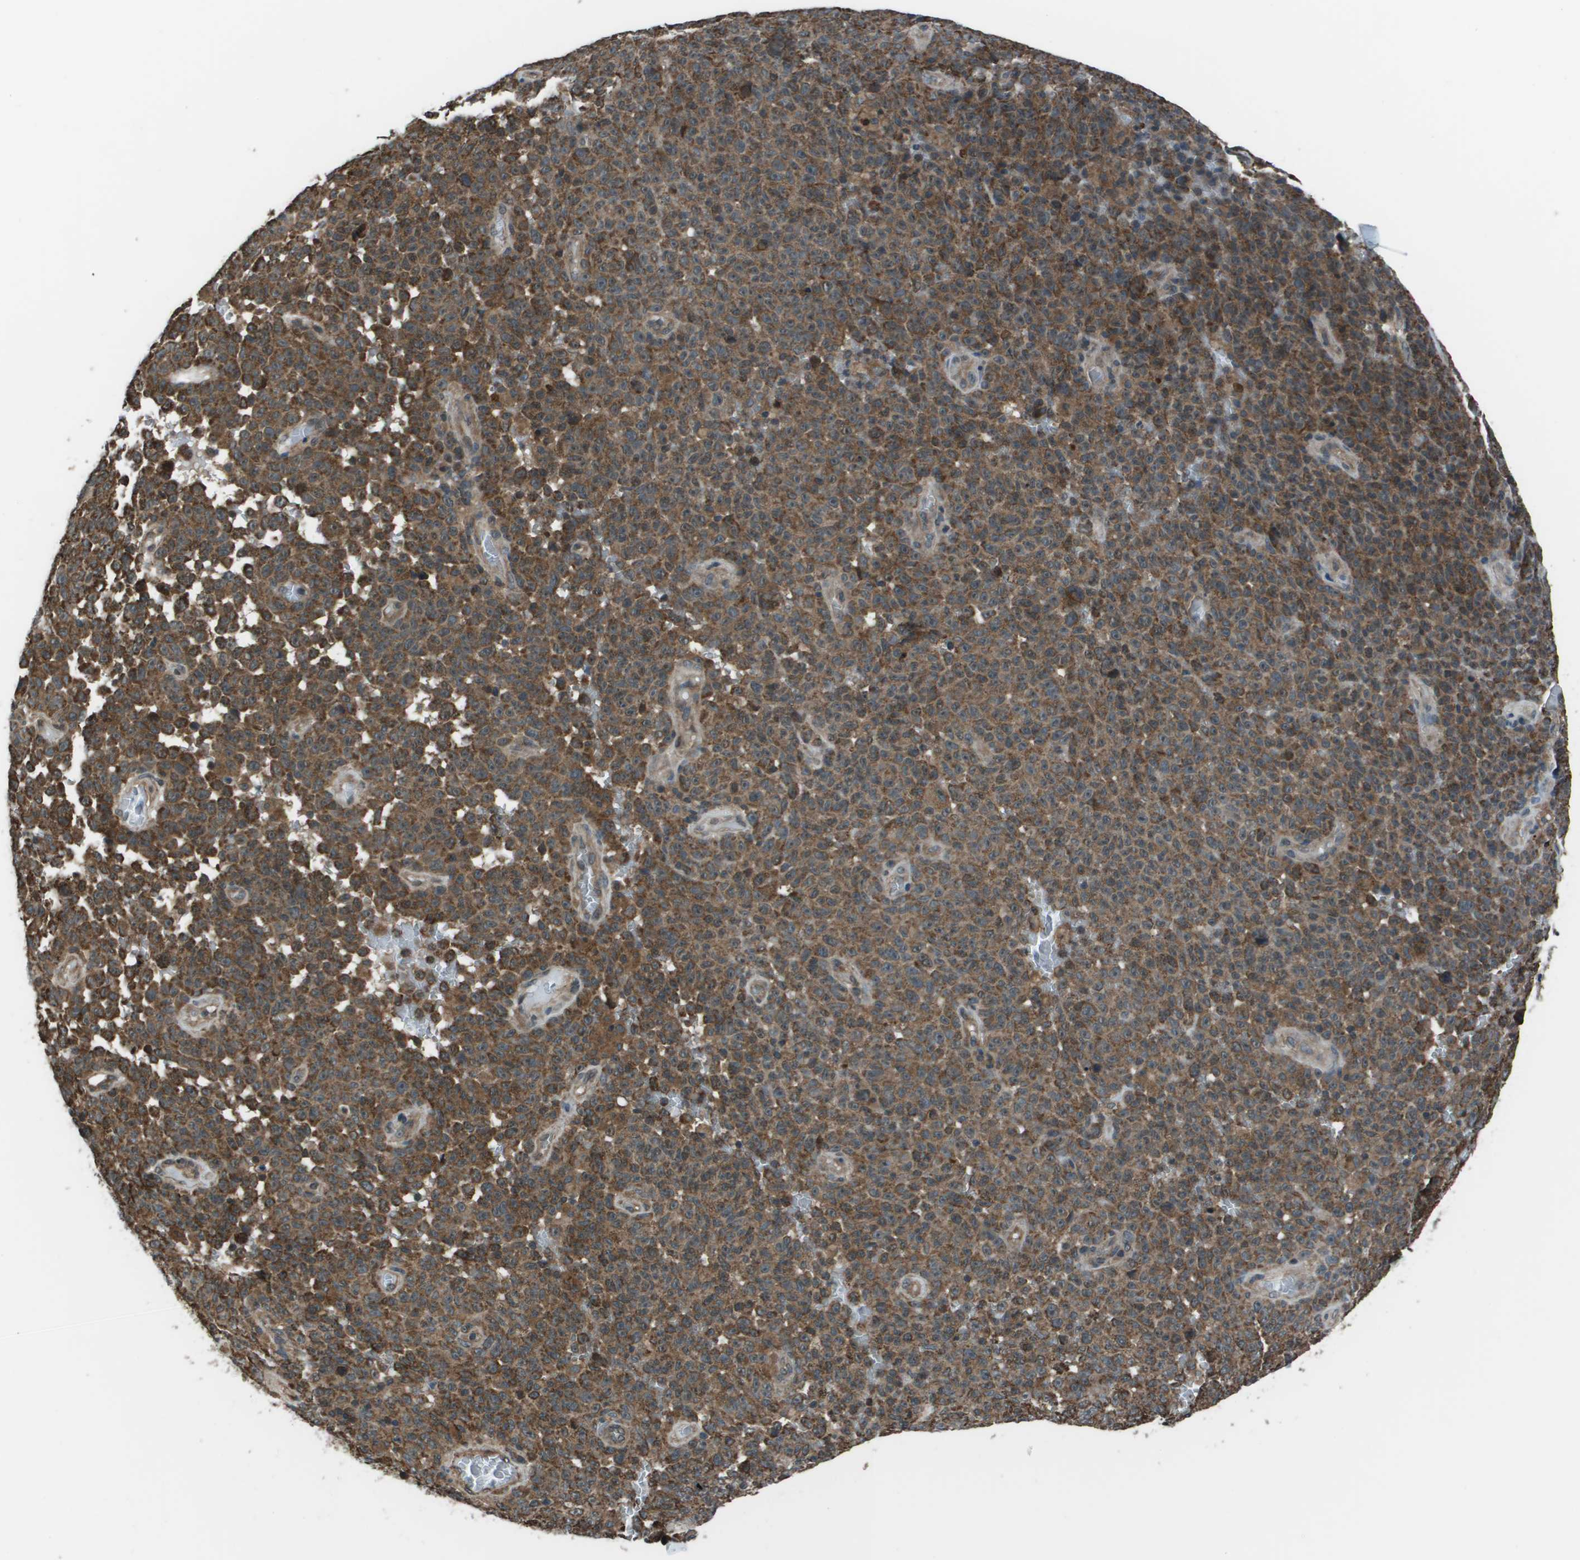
{"staining": {"intensity": "strong", "quantity": ">75%", "location": "cytoplasmic/membranous"}, "tissue": "melanoma", "cell_type": "Tumor cells", "image_type": "cancer", "snomed": [{"axis": "morphology", "description": "Malignant melanoma, NOS"}, {"axis": "topography", "description": "Skin"}], "caption": "There is high levels of strong cytoplasmic/membranous expression in tumor cells of malignant melanoma, as demonstrated by immunohistochemical staining (brown color).", "gene": "PPFIA1", "patient": {"sex": "female", "age": 82}}